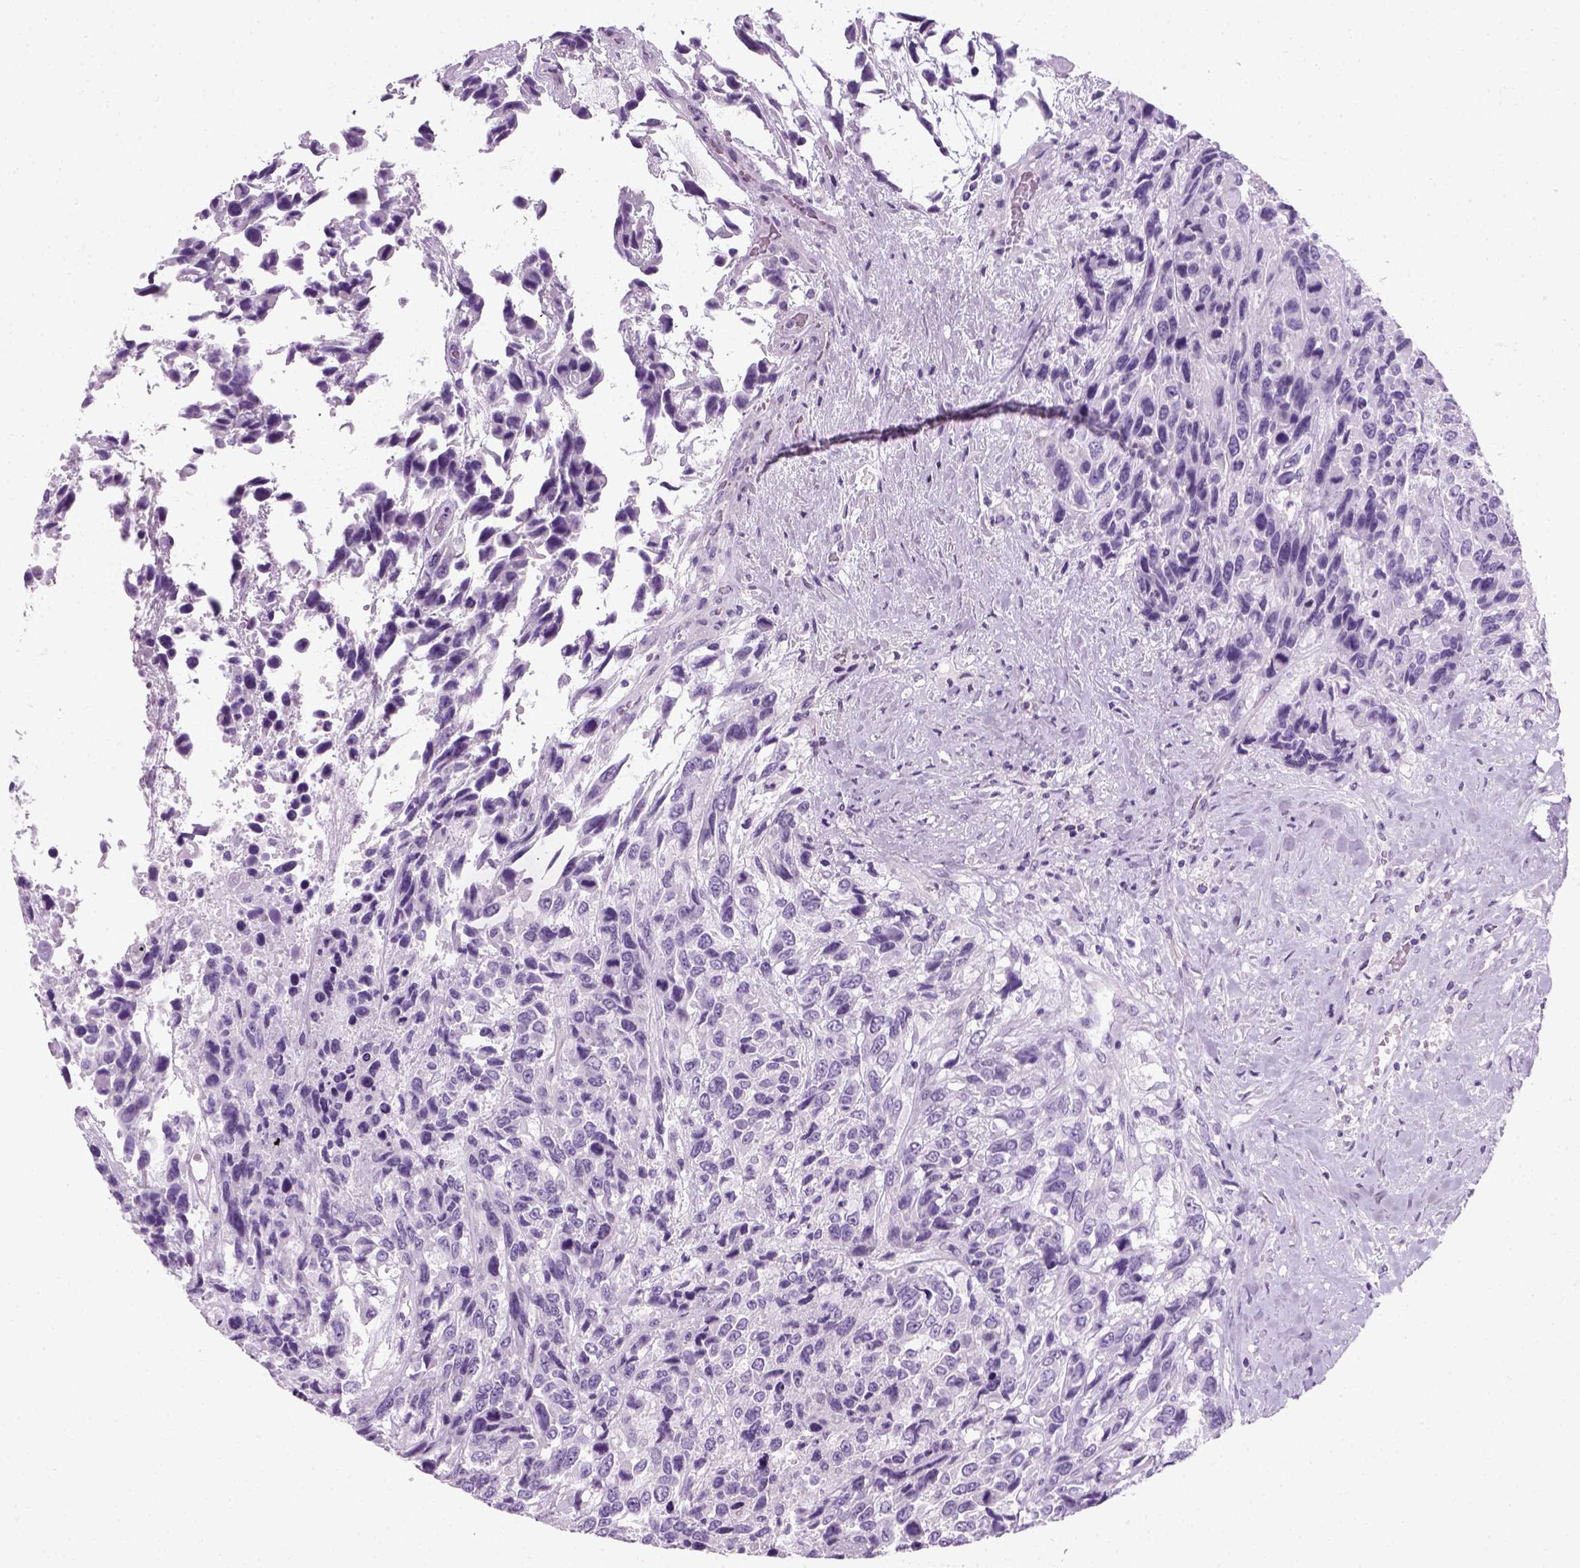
{"staining": {"intensity": "negative", "quantity": "none", "location": "none"}, "tissue": "urothelial cancer", "cell_type": "Tumor cells", "image_type": "cancer", "snomed": [{"axis": "morphology", "description": "Urothelial carcinoma, High grade"}, {"axis": "topography", "description": "Urinary bladder"}], "caption": "Urothelial cancer stained for a protein using IHC displays no positivity tumor cells.", "gene": "SLC12A5", "patient": {"sex": "female", "age": 70}}